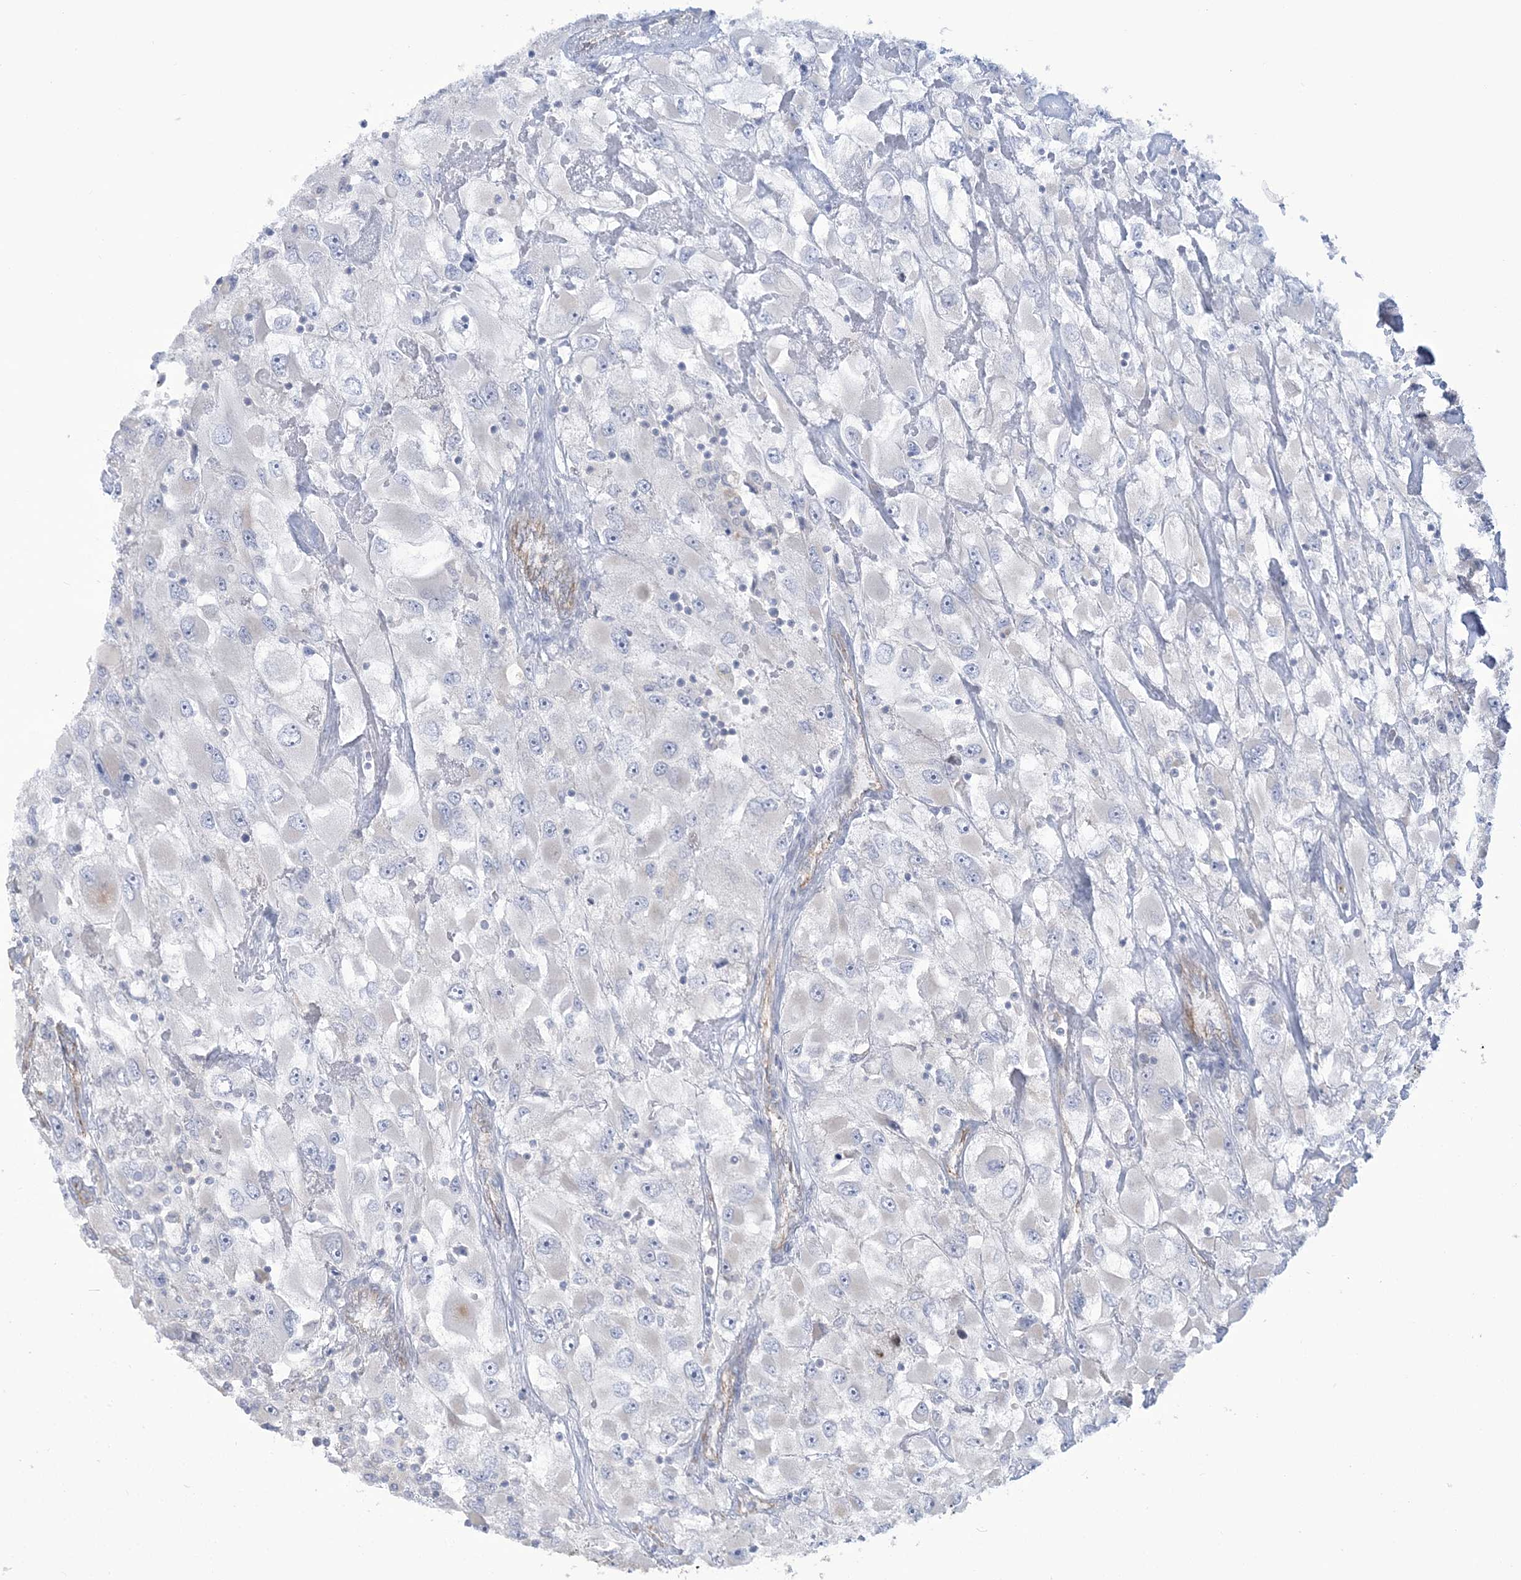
{"staining": {"intensity": "negative", "quantity": "none", "location": "none"}, "tissue": "renal cancer", "cell_type": "Tumor cells", "image_type": "cancer", "snomed": [{"axis": "morphology", "description": "Adenocarcinoma, NOS"}, {"axis": "topography", "description": "Kidney"}], "caption": "A histopathology image of renal cancer (adenocarcinoma) stained for a protein shows no brown staining in tumor cells.", "gene": "FARSB", "patient": {"sex": "female", "age": 52}}